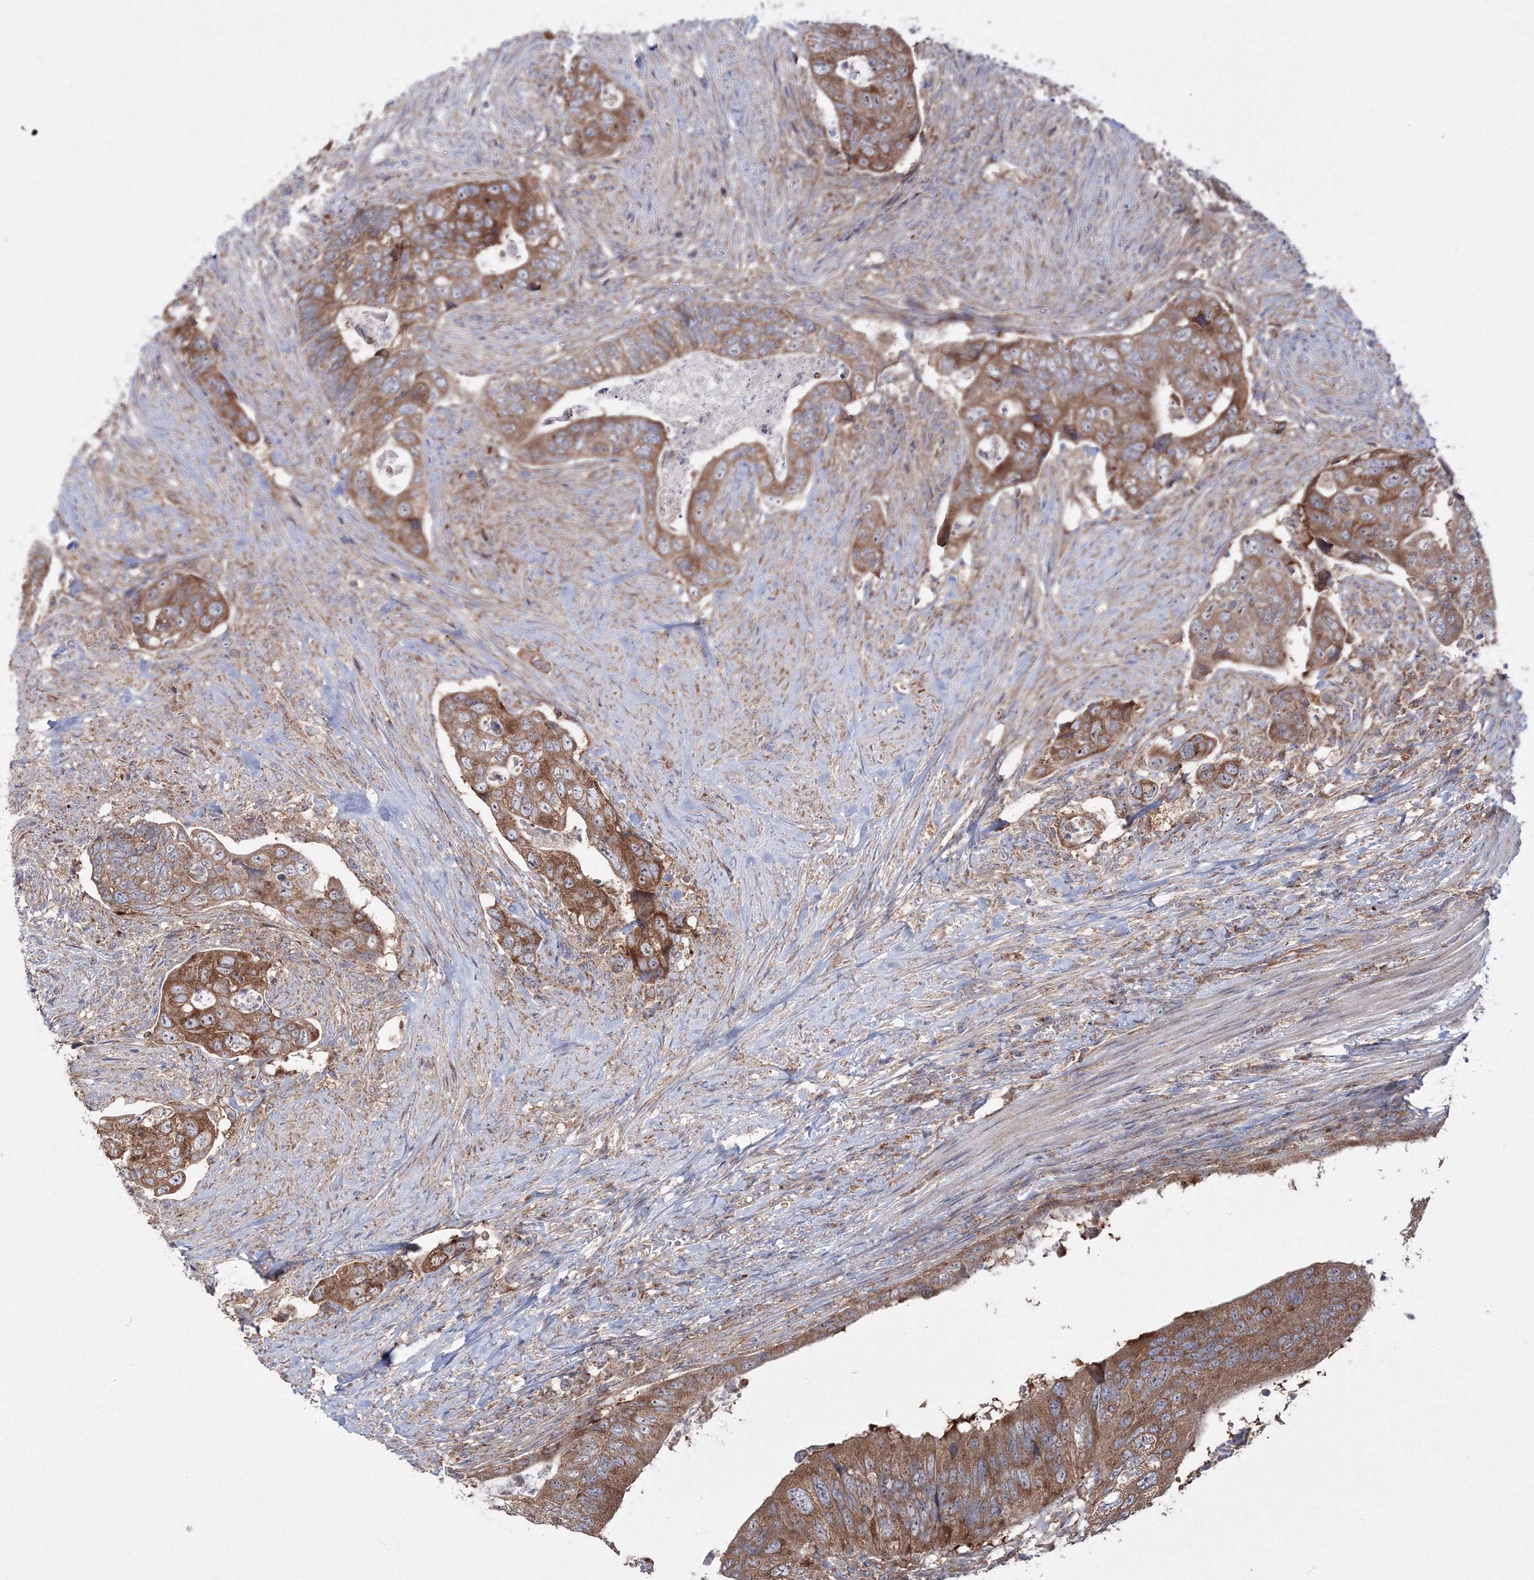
{"staining": {"intensity": "strong", "quantity": ">75%", "location": "cytoplasmic/membranous"}, "tissue": "colorectal cancer", "cell_type": "Tumor cells", "image_type": "cancer", "snomed": [{"axis": "morphology", "description": "Adenocarcinoma, NOS"}, {"axis": "topography", "description": "Rectum"}], "caption": "High-magnification brightfield microscopy of colorectal adenocarcinoma stained with DAB (3,3'-diaminobenzidine) (brown) and counterstained with hematoxylin (blue). tumor cells exhibit strong cytoplasmic/membranous expression is appreciated in approximately>75% of cells. (Brightfield microscopy of DAB IHC at high magnification).", "gene": "PEX13", "patient": {"sex": "male", "age": 63}}